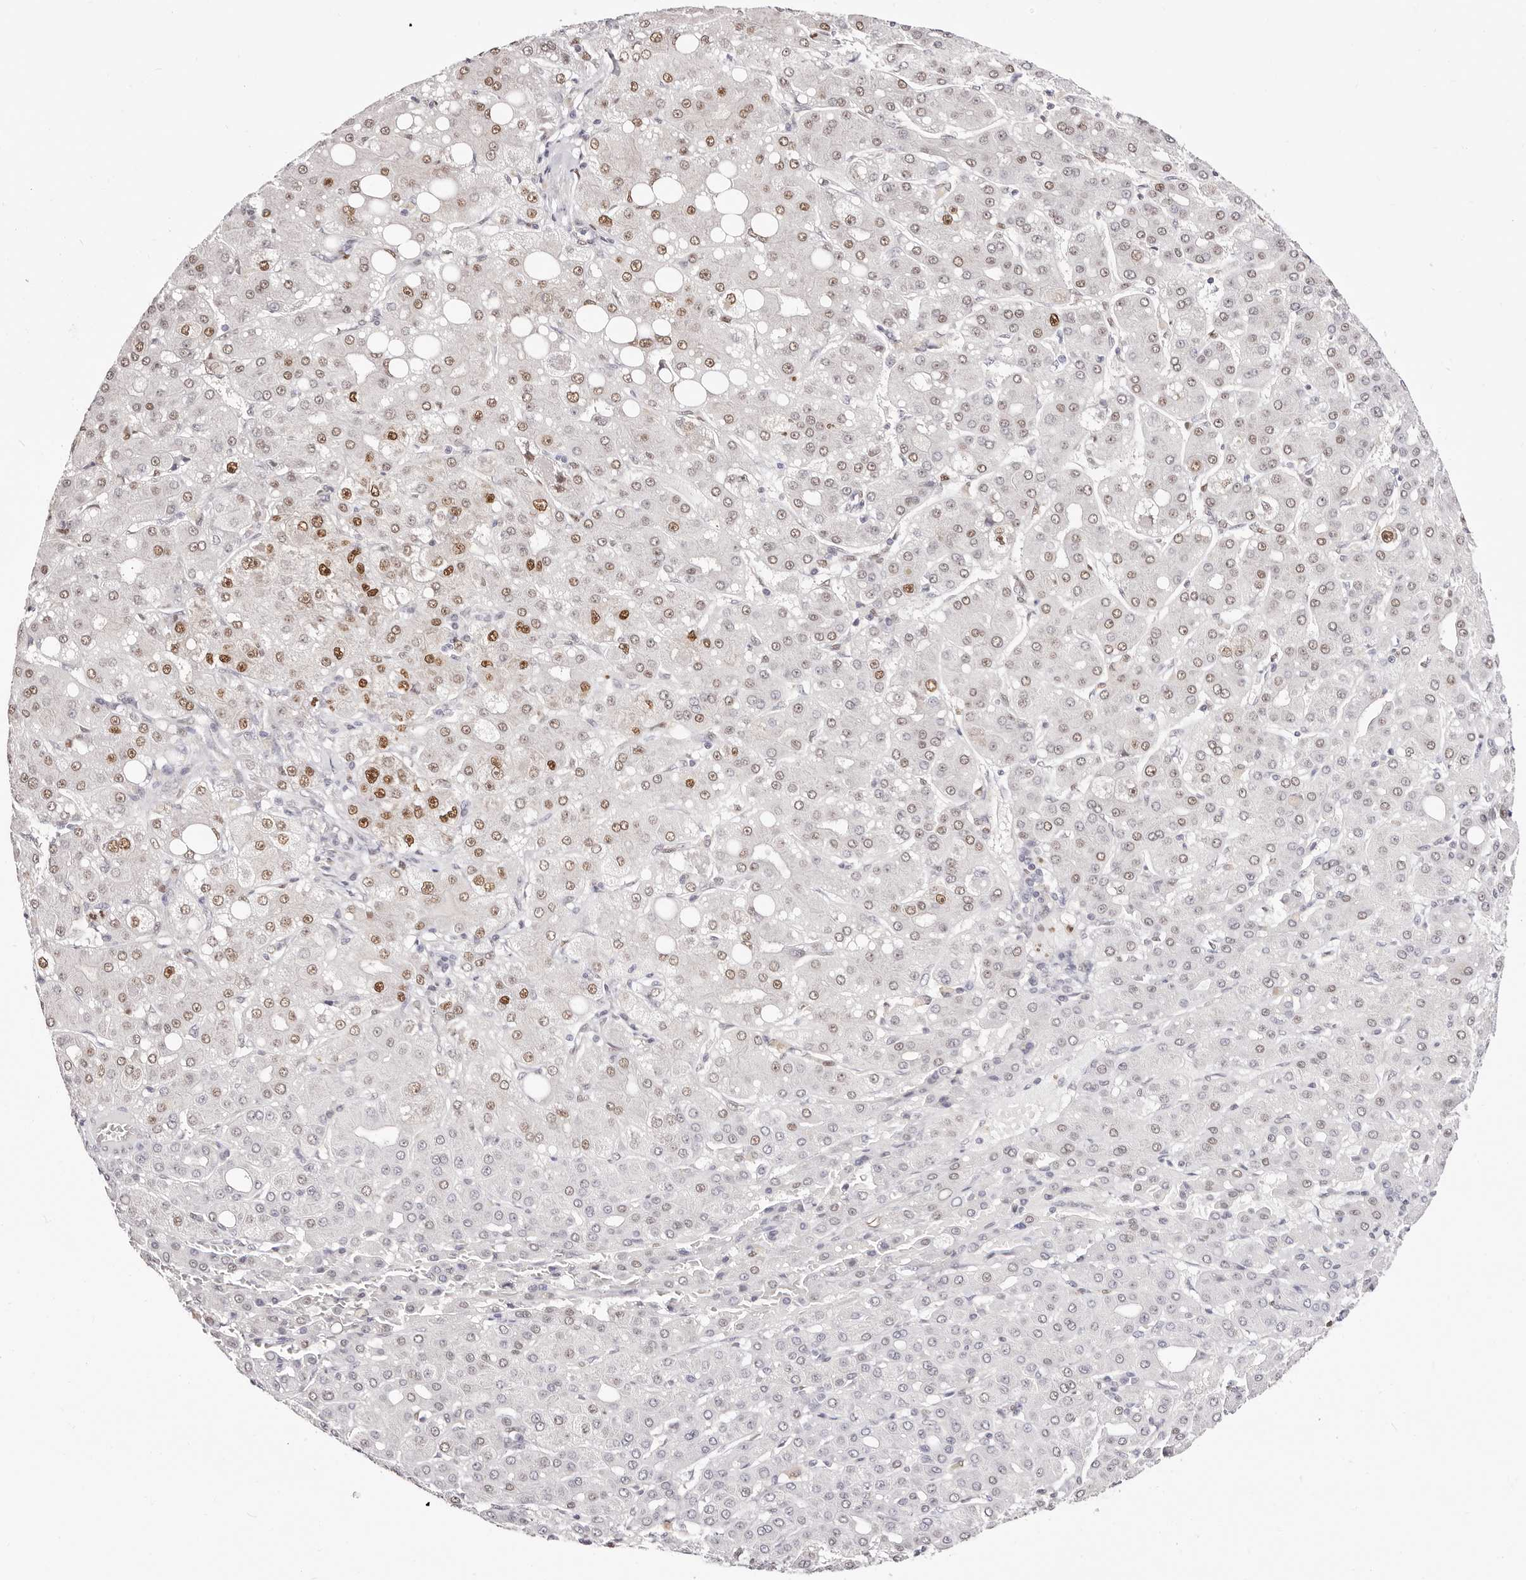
{"staining": {"intensity": "moderate", "quantity": "25%-75%", "location": "nuclear"}, "tissue": "liver cancer", "cell_type": "Tumor cells", "image_type": "cancer", "snomed": [{"axis": "morphology", "description": "Carcinoma, Hepatocellular, NOS"}, {"axis": "topography", "description": "Liver"}], "caption": "Immunohistochemistry image of neoplastic tissue: human liver cancer stained using IHC reveals medium levels of moderate protein expression localized specifically in the nuclear of tumor cells, appearing as a nuclear brown color.", "gene": "TKT", "patient": {"sex": "male", "age": 65}}